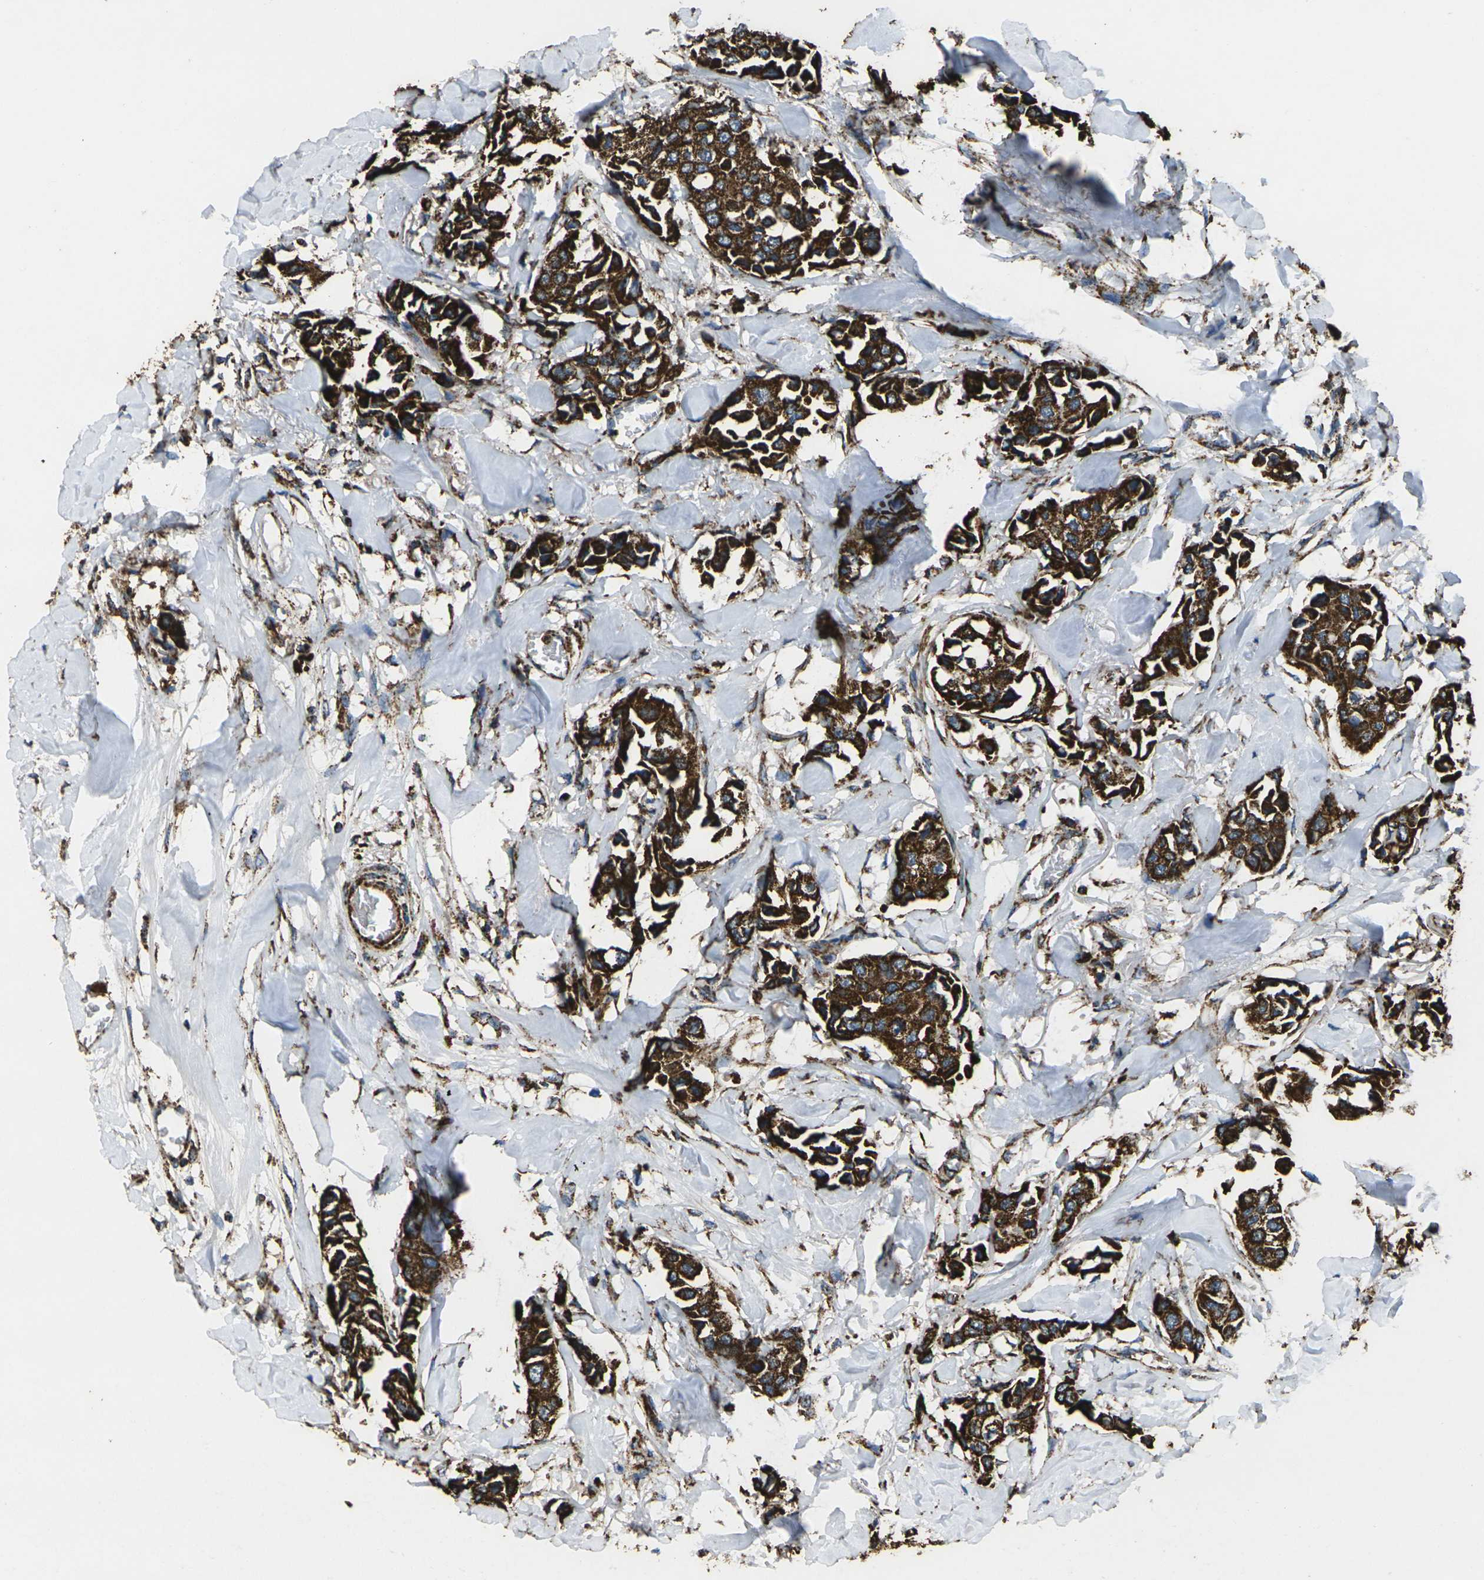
{"staining": {"intensity": "strong", "quantity": ">75%", "location": "cytoplasmic/membranous"}, "tissue": "breast cancer", "cell_type": "Tumor cells", "image_type": "cancer", "snomed": [{"axis": "morphology", "description": "Duct carcinoma"}, {"axis": "topography", "description": "Breast"}], "caption": "The image displays staining of breast cancer, revealing strong cytoplasmic/membranous protein positivity (brown color) within tumor cells. (DAB IHC, brown staining for protein, blue staining for nuclei).", "gene": "KLHL5", "patient": {"sex": "female", "age": 80}}